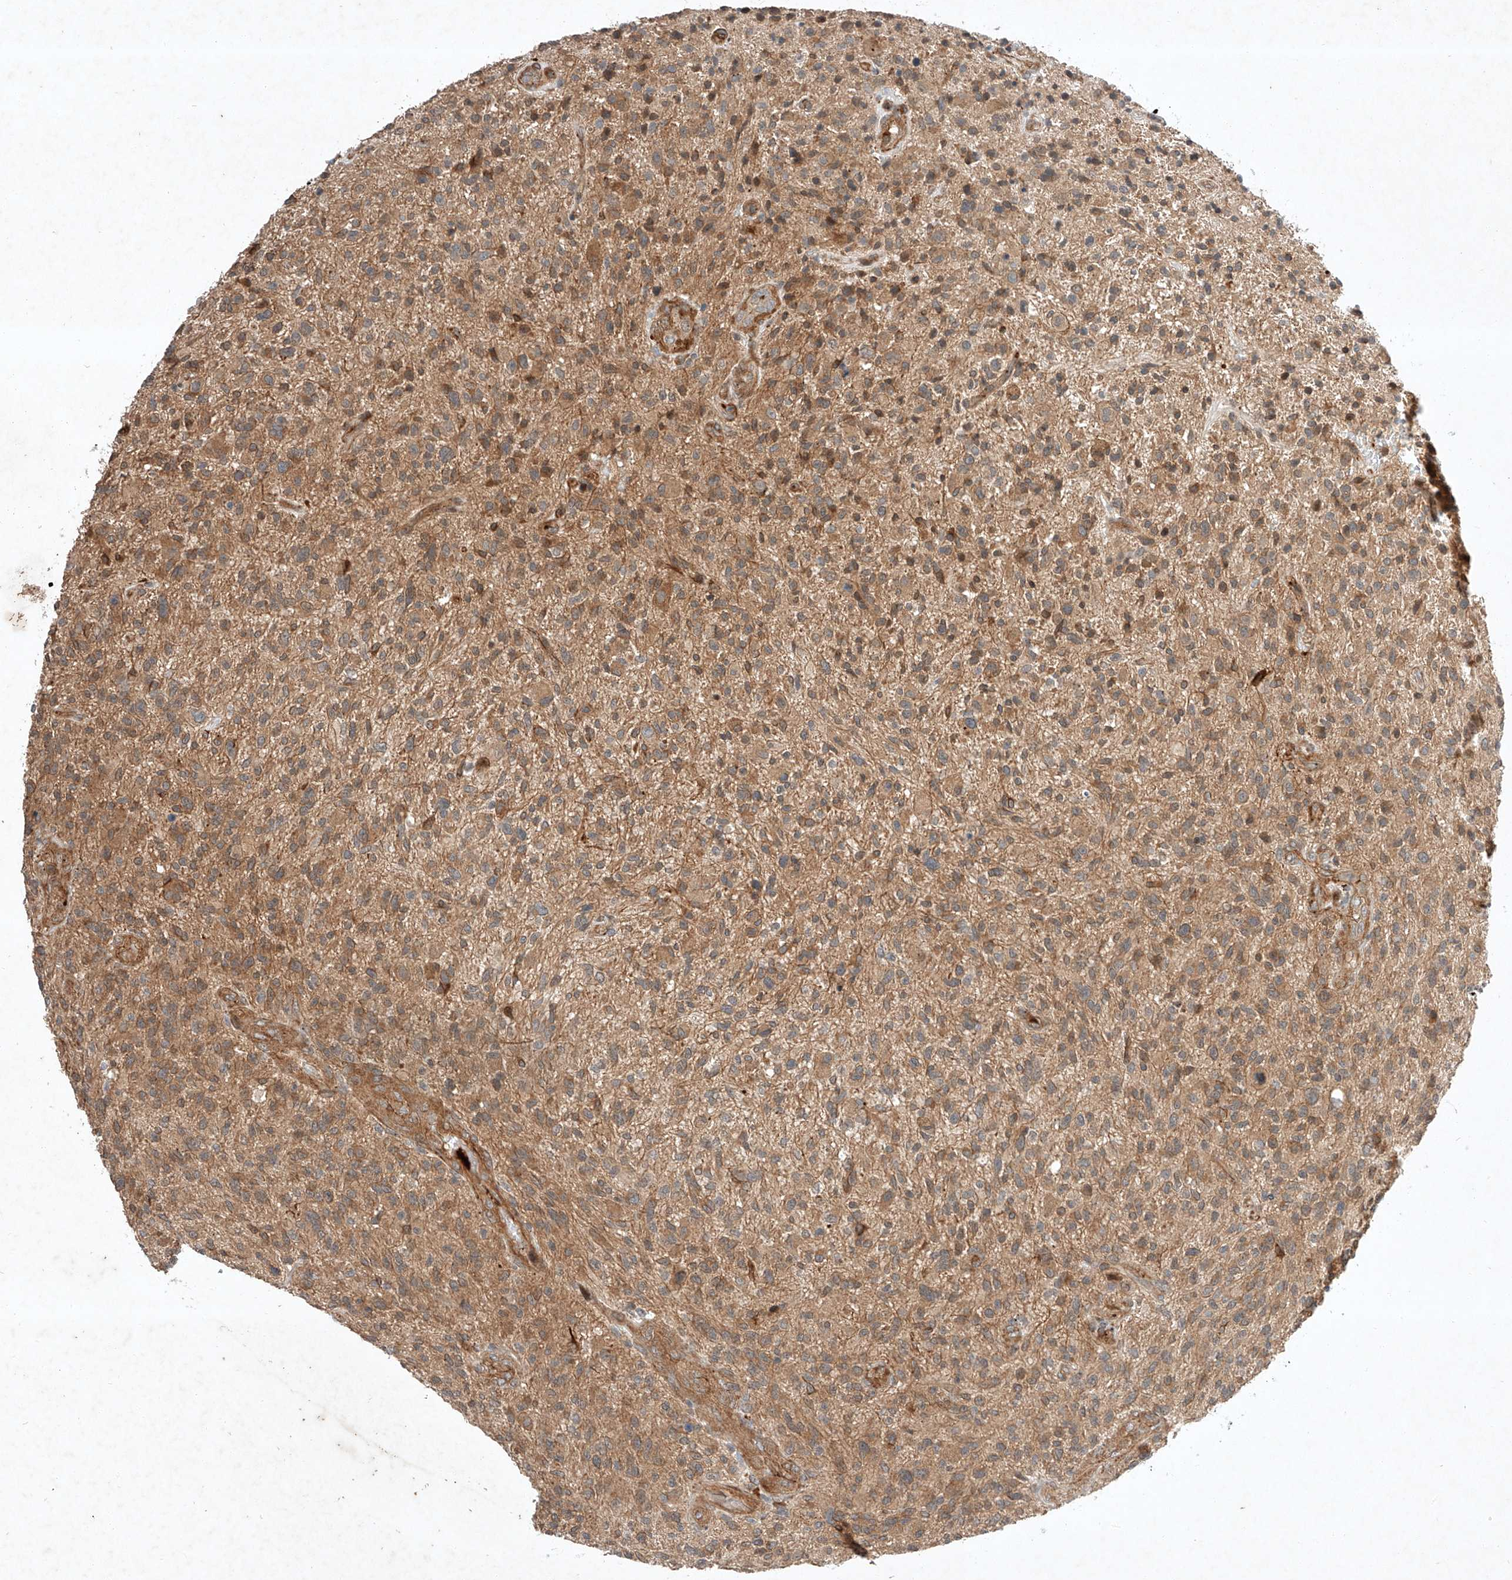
{"staining": {"intensity": "weak", "quantity": "25%-75%", "location": "cytoplasmic/membranous"}, "tissue": "glioma", "cell_type": "Tumor cells", "image_type": "cancer", "snomed": [{"axis": "morphology", "description": "Glioma, malignant, High grade"}, {"axis": "topography", "description": "Brain"}], "caption": "Malignant glioma (high-grade) stained for a protein (brown) shows weak cytoplasmic/membranous positive staining in approximately 25%-75% of tumor cells.", "gene": "ARHGAP33", "patient": {"sex": "male", "age": 47}}